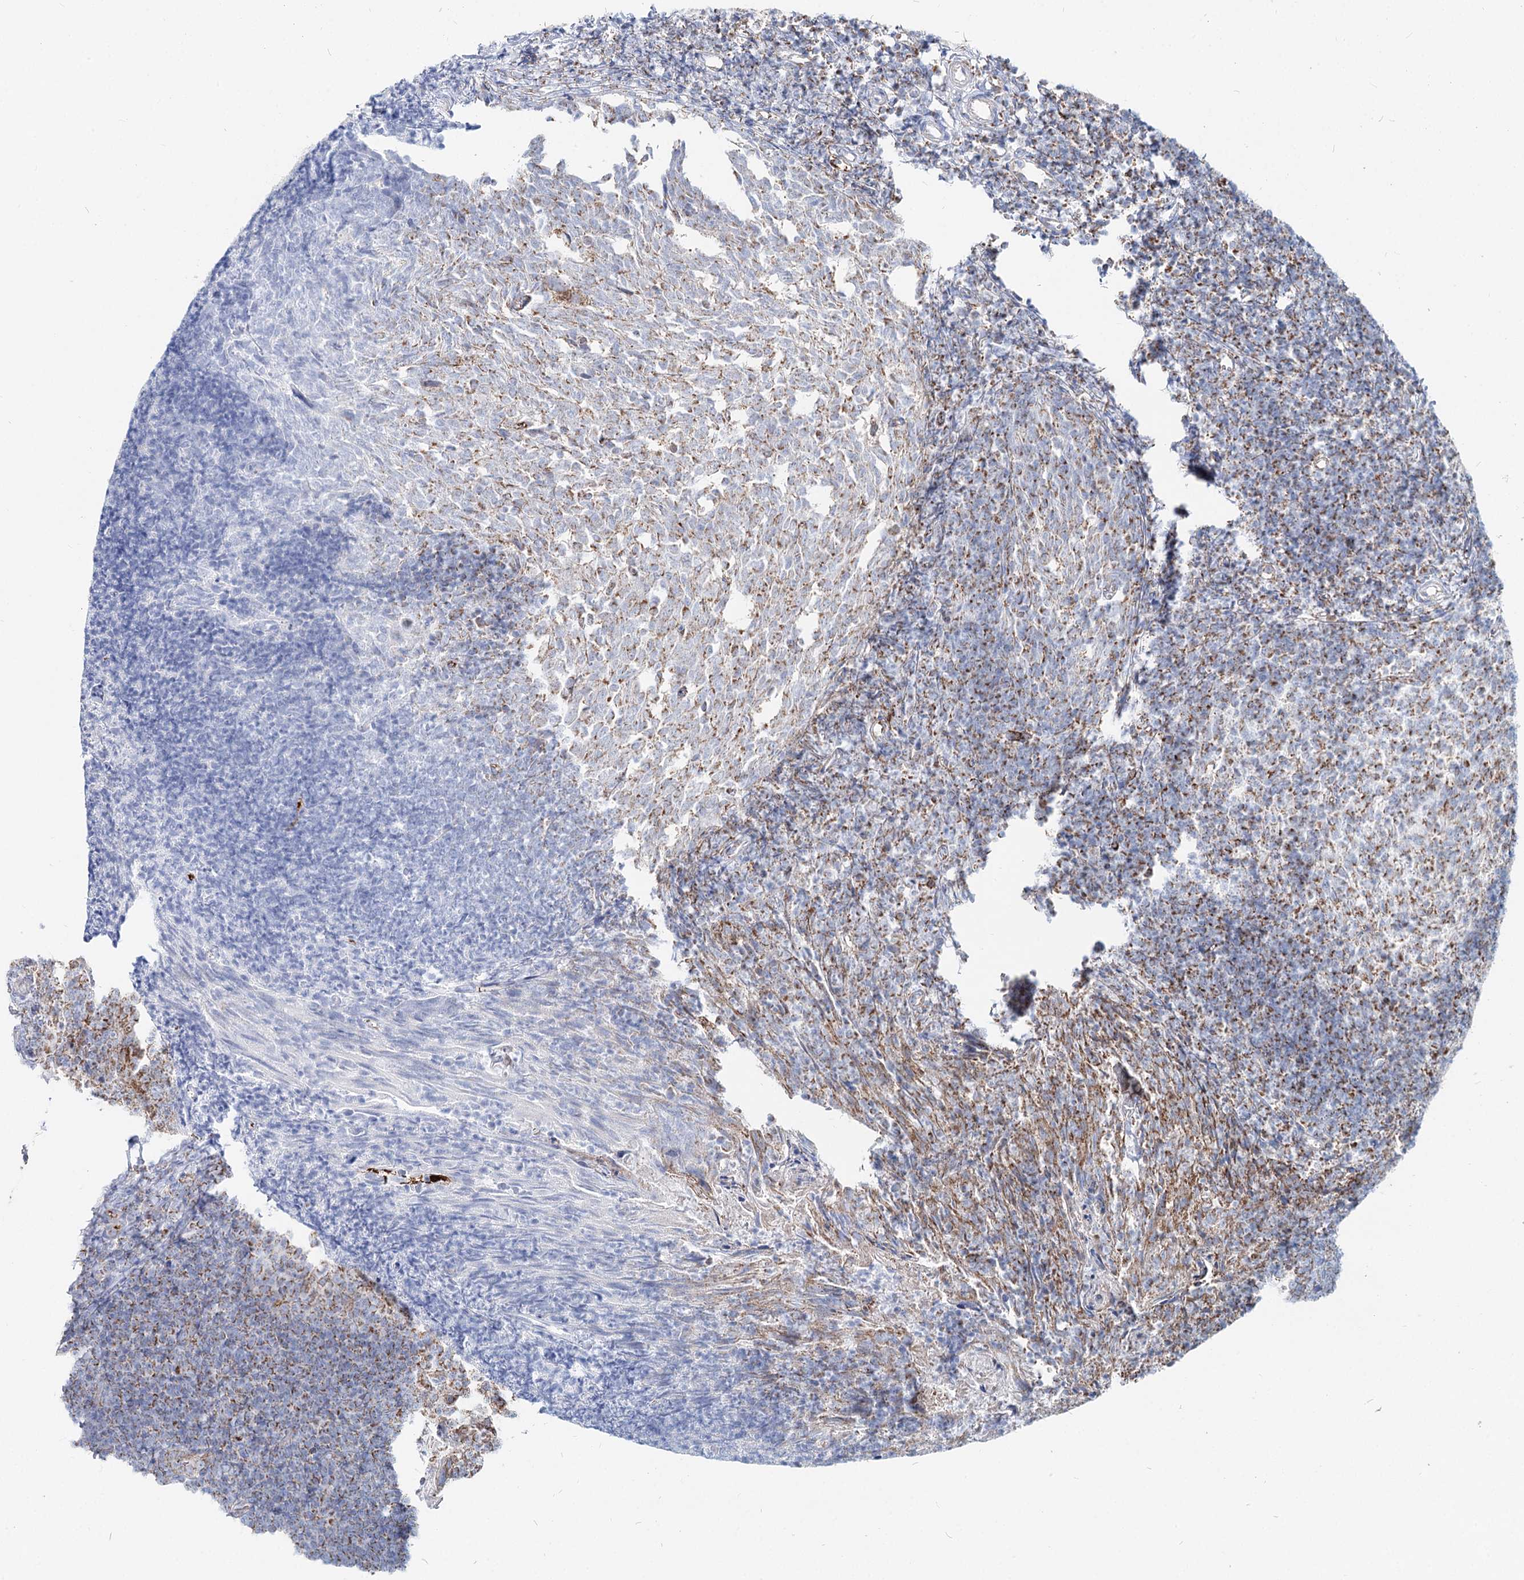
{"staining": {"intensity": "moderate", "quantity": "25%-75%", "location": "cytoplasmic/membranous"}, "tissue": "tonsil", "cell_type": "Germinal center cells", "image_type": "normal", "snomed": [{"axis": "morphology", "description": "Normal tissue, NOS"}, {"axis": "topography", "description": "Tonsil"}], "caption": "Immunohistochemical staining of unremarkable tonsil exhibits medium levels of moderate cytoplasmic/membranous positivity in about 25%-75% of germinal center cells.", "gene": "MCCC2", "patient": {"sex": "female", "age": 10}}